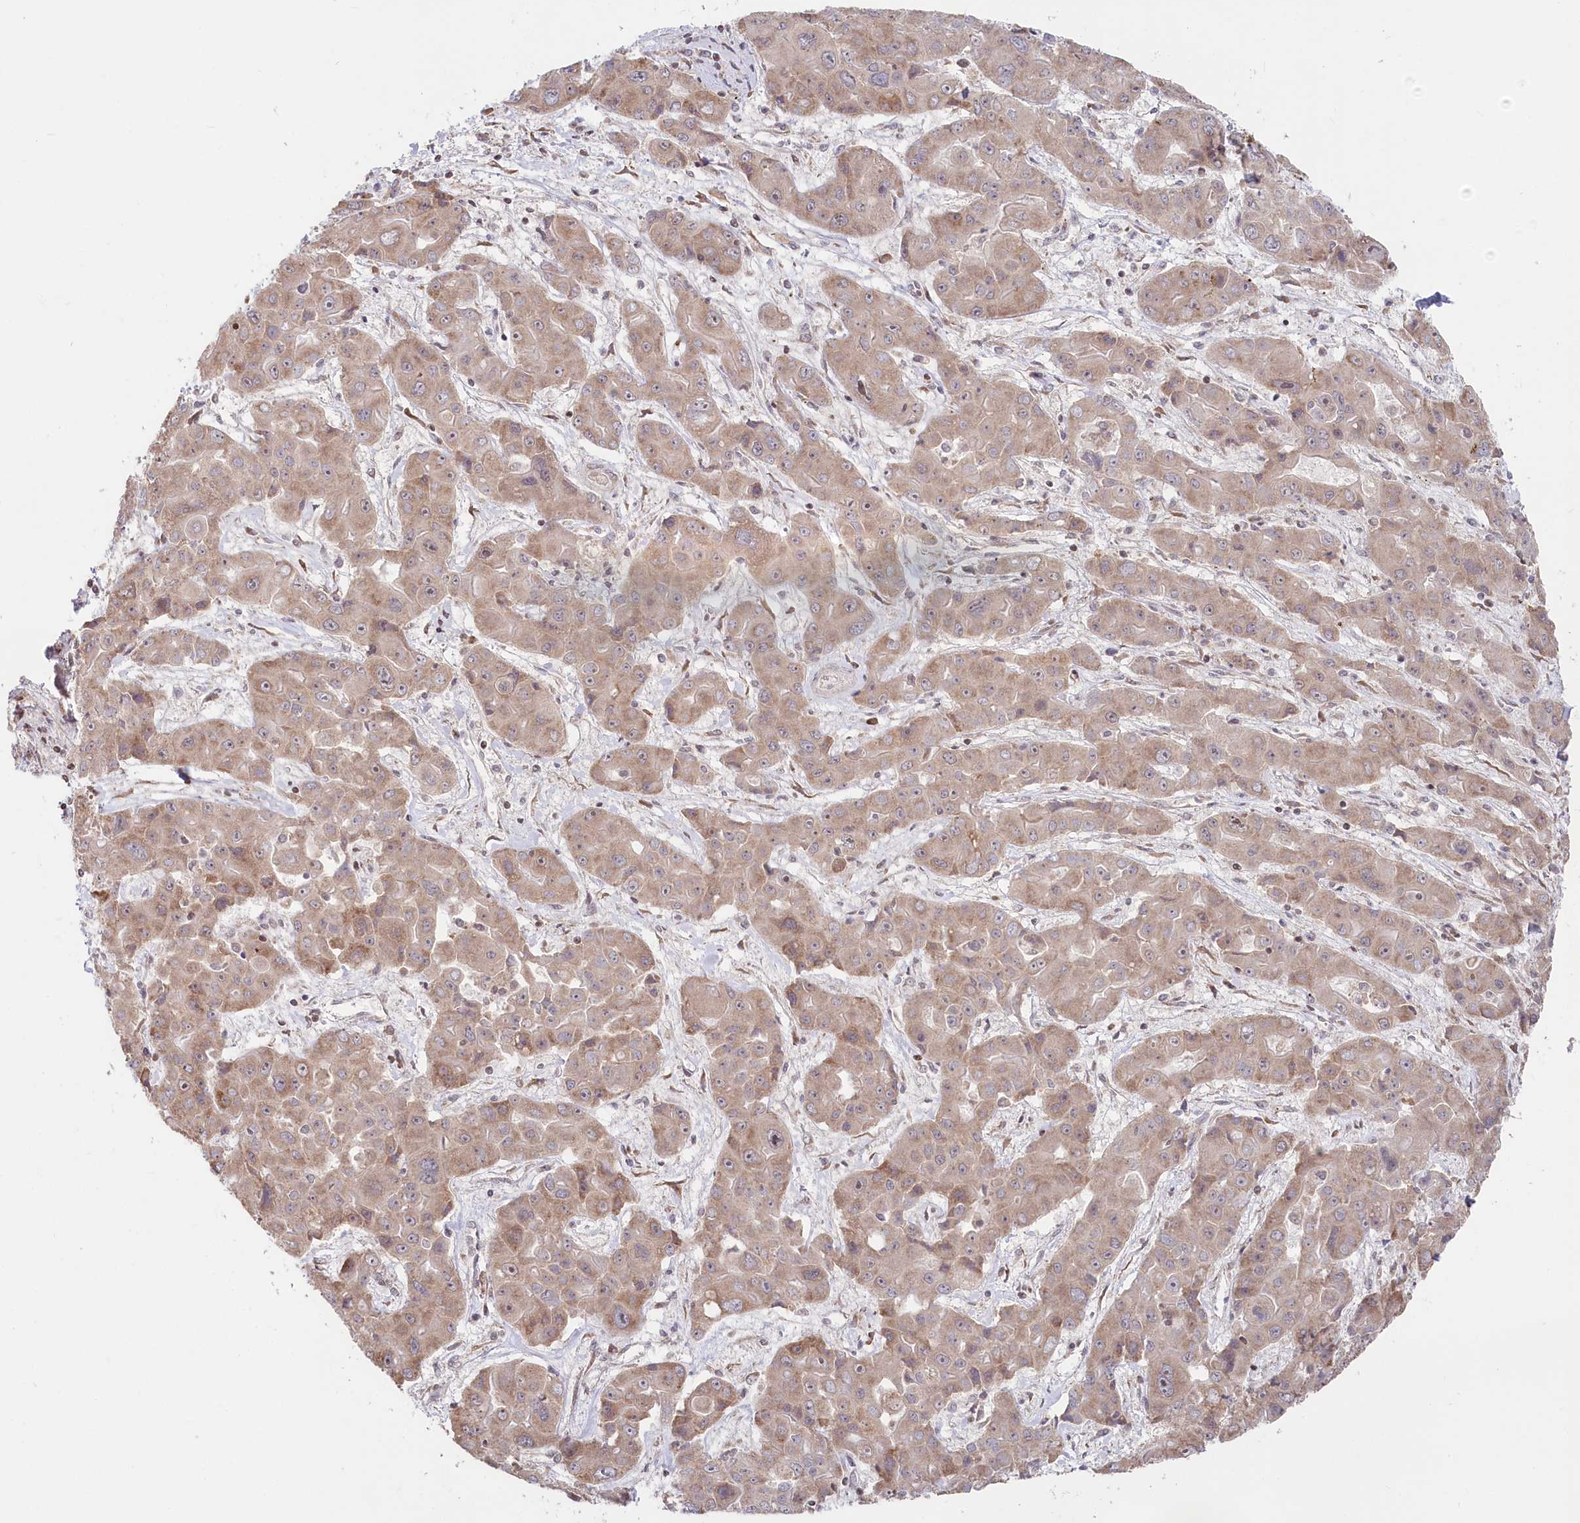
{"staining": {"intensity": "weak", "quantity": ">75%", "location": "cytoplasmic/membranous"}, "tissue": "liver cancer", "cell_type": "Tumor cells", "image_type": "cancer", "snomed": [{"axis": "morphology", "description": "Cholangiocarcinoma"}, {"axis": "topography", "description": "Liver"}], "caption": "Immunohistochemistry histopathology image of neoplastic tissue: liver cancer stained using immunohistochemistry demonstrates low levels of weak protein expression localized specifically in the cytoplasmic/membranous of tumor cells, appearing as a cytoplasmic/membranous brown color.", "gene": "CGGBP1", "patient": {"sex": "male", "age": 67}}